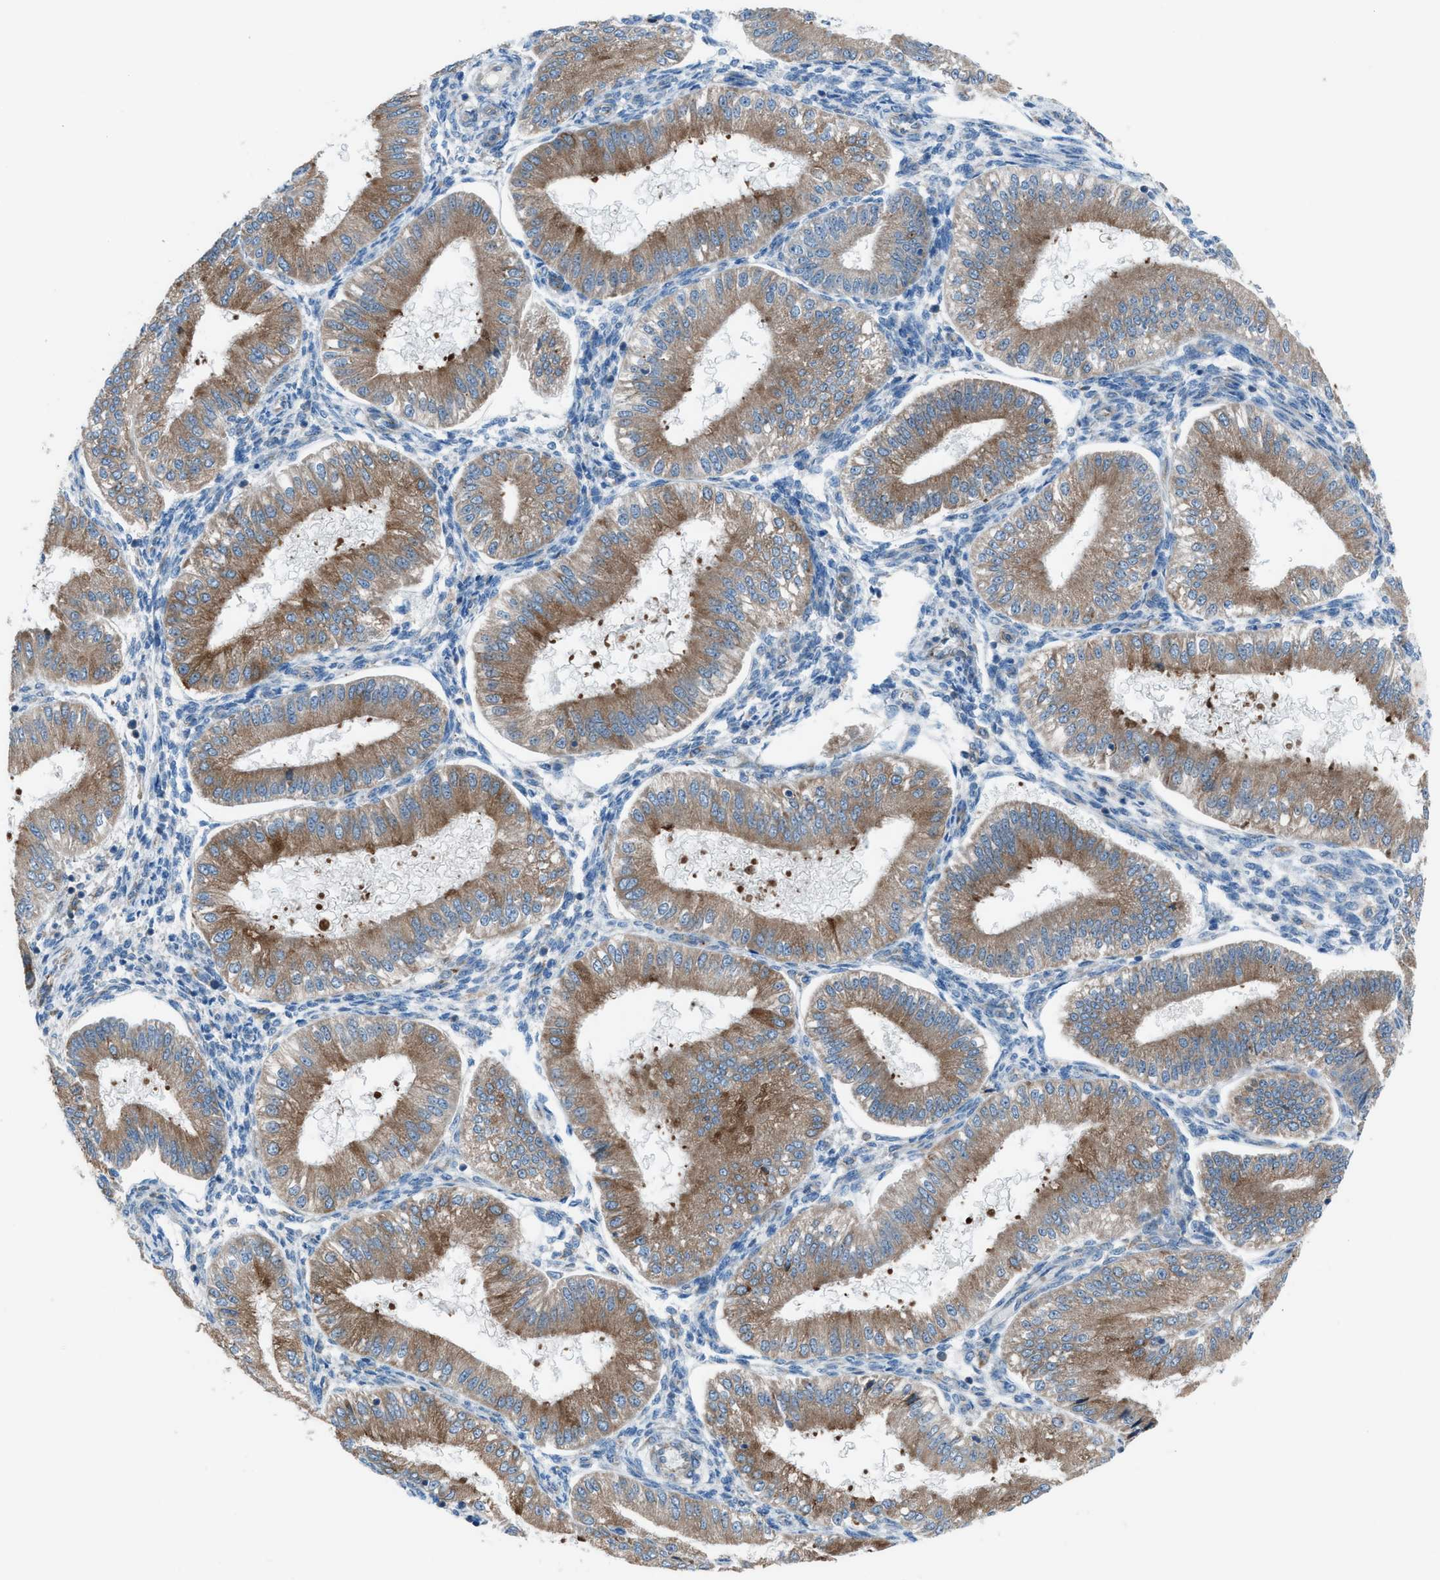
{"staining": {"intensity": "negative", "quantity": "none", "location": "none"}, "tissue": "endometrium", "cell_type": "Cells in endometrial stroma", "image_type": "normal", "snomed": [{"axis": "morphology", "description": "Normal tissue, NOS"}, {"axis": "topography", "description": "Endometrium"}], "caption": "High magnification brightfield microscopy of unremarkable endometrium stained with DAB (brown) and counterstained with hematoxylin (blue): cells in endometrial stroma show no significant positivity. (Brightfield microscopy of DAB (3,3'-diaminobenzidine) immunohistochemistry (IHC) at high magnification).", "gene": "HEG1", "patient": {"sex": "female", "age": 39}}